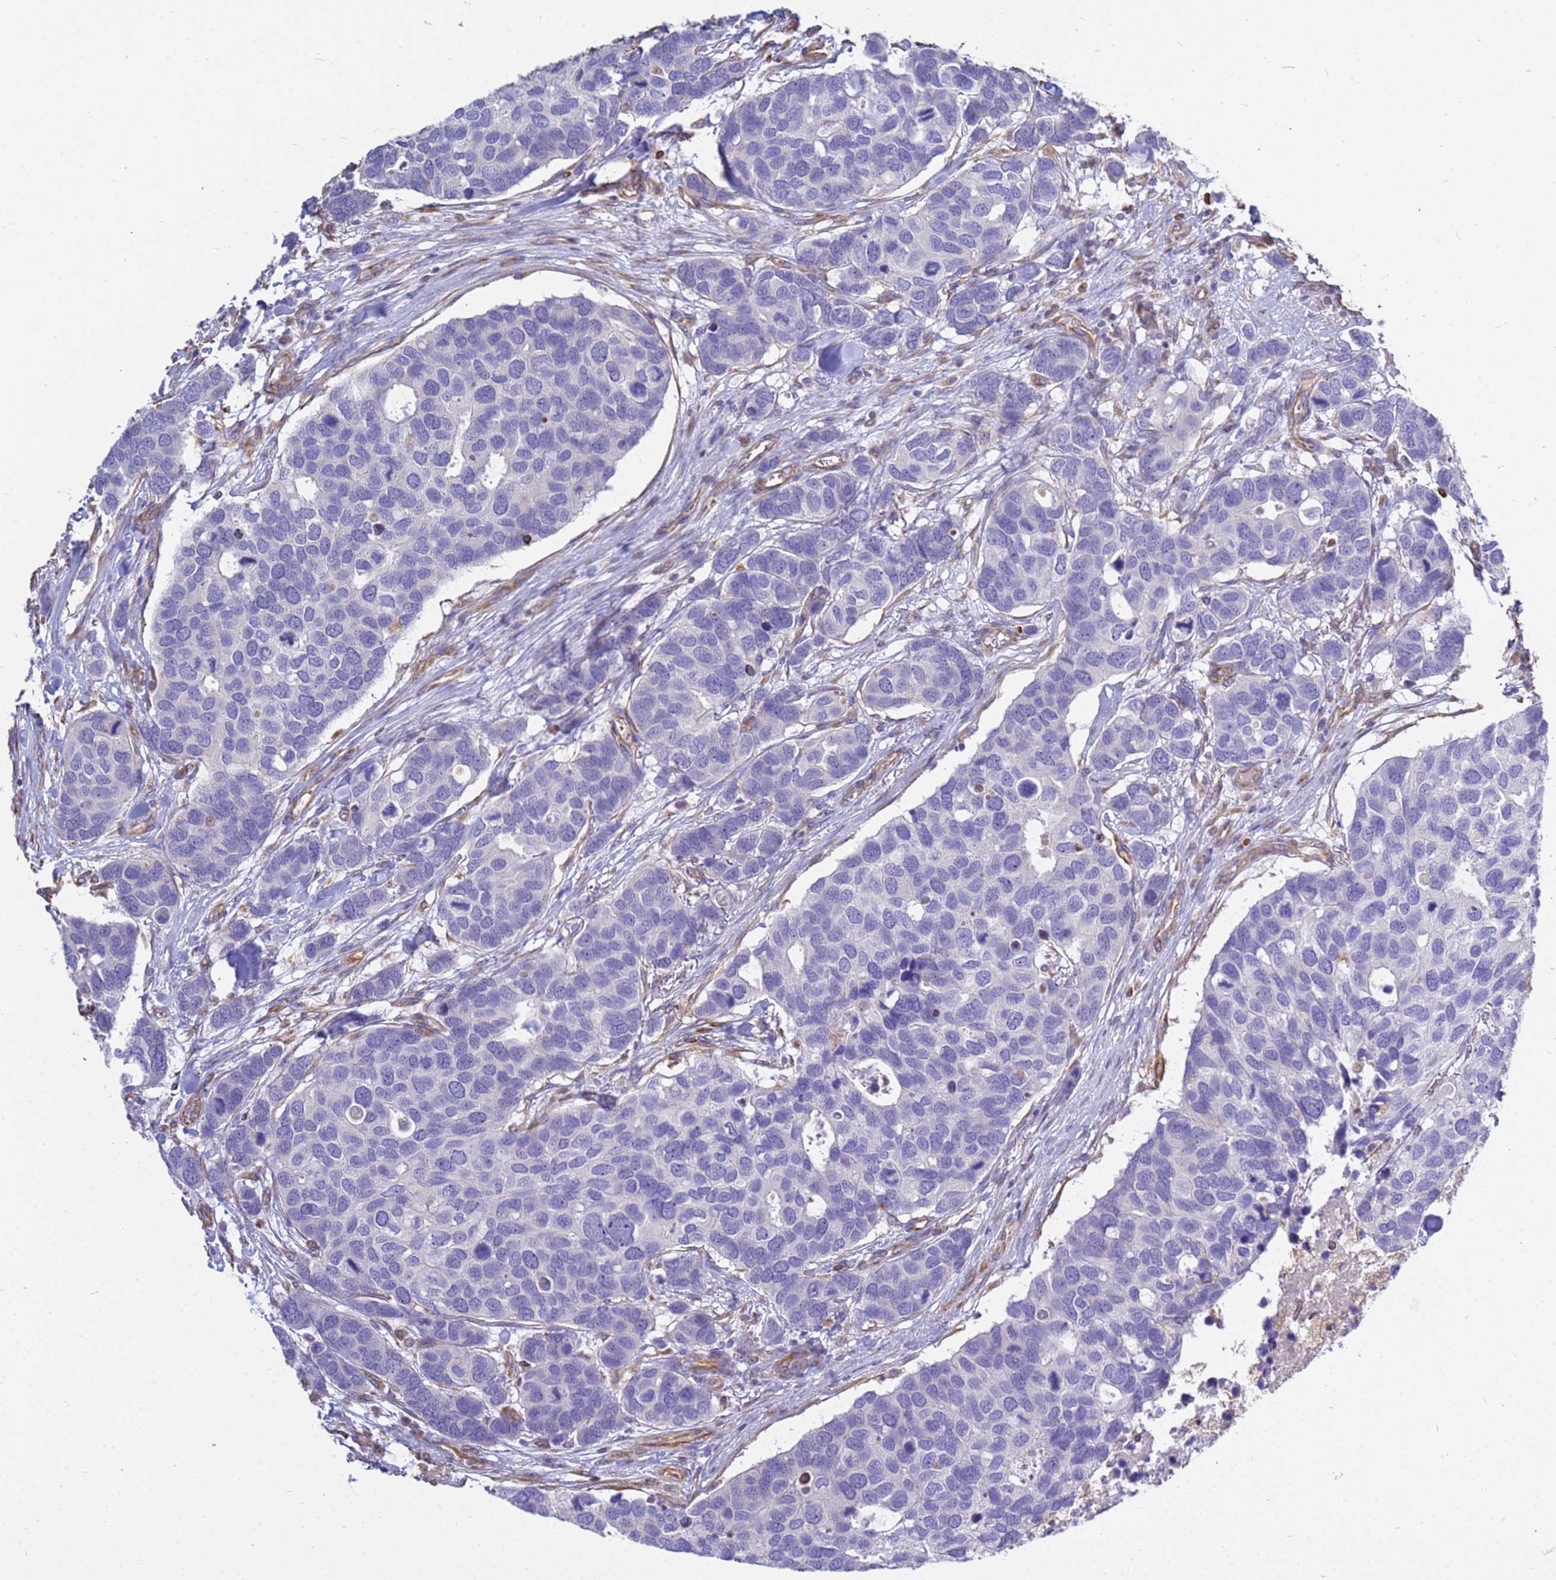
{"staining": {"intensity": "negative", "quantity": "none", "location": "none"}, "tissue": "breast cancer", "cell_type": "Tumor cells", "image_type": "cancer", "snomed": [{"axis": "morphology", "description": "Duct carcinoma"}, {"axis": "topography", "description": "Breast"}], "caption": "Immunohistochemical staining of breast cancer shows no significant expression in tumor cells.", "gene": "TCEAL3", "patient": {"sex": "female", "age": 83}}